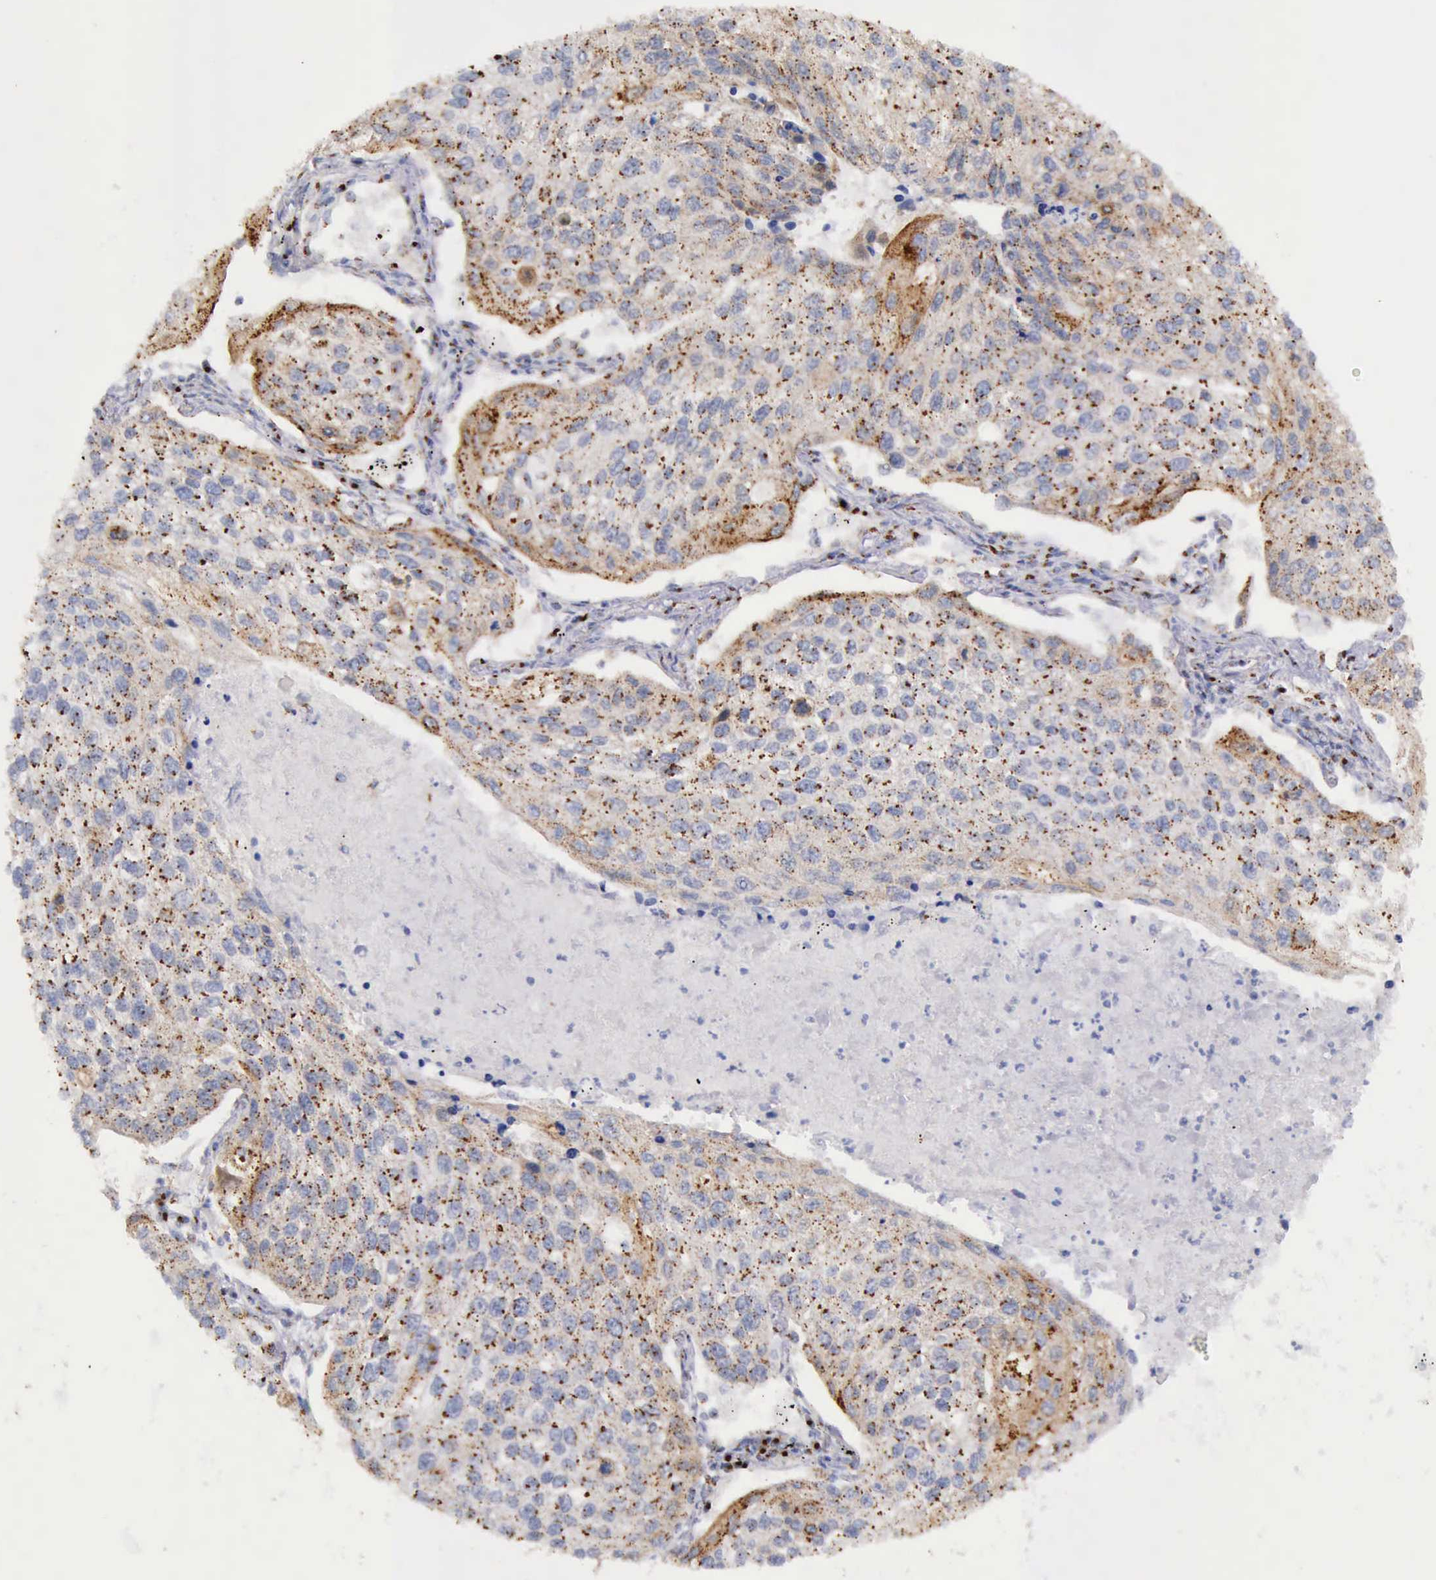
{"staining": {"intensity": "strong", "quantity": ">75%", "location": "cytoplasmic/membranous"}, "tissue": "lung cancer", "cell_type": "Tumor cells", "image_type": "cancer", "snomed": [{"axis": "morphology", "description": "Squamous cell carcinoma, NOS"}, {"axis": "topography", "description": "Lung"}], "caption": "This is a histology image of immunohistochemistry (IHC) staining of squamous cell carcinoma (lung), which shows strong expression in the cytoplasmic/membranous of tumor cells.", "gene": "GOLGA5", "patient": {"sex": "male", "age": 75}}